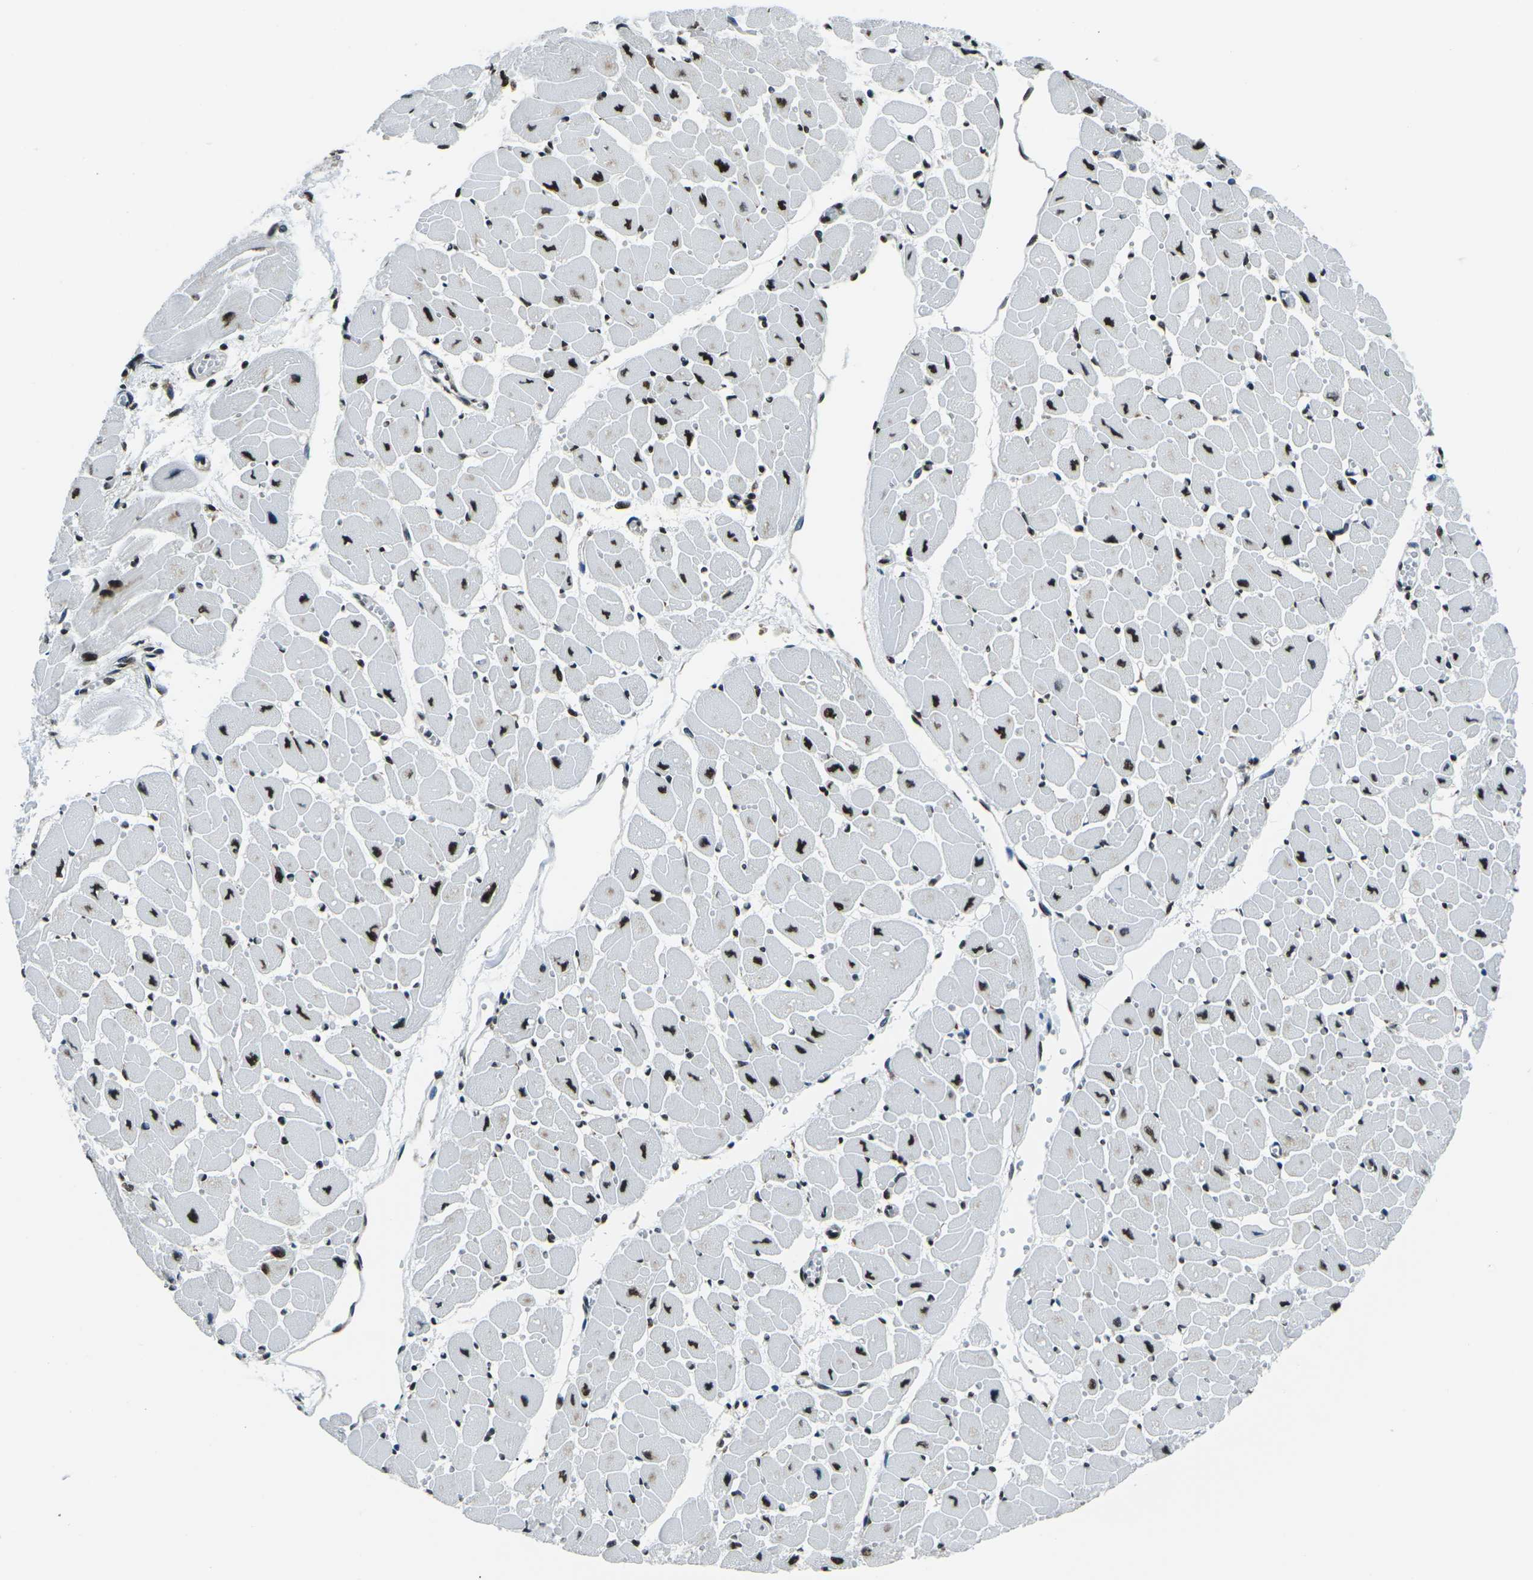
{"staining": {"intensity": "strong", "quantity": ">75%", "location": "nuclear"}, "tissue": "heart muscle", "cell_type": "Cardiomyocytes", "image_type": "normal", "snomed": [{"axis": "morphology", "description": "Normal tissue, NOS"}, {"axis": "topography", "description": "Heart"}], "caption": "Brown immunohistochemical staining in benign human heart muscle reveals strong nuclear staining in about >75% of cardiomyocytes.", "gene": "HNRNPL", "patient": {"sex": "female", "age": 54}}